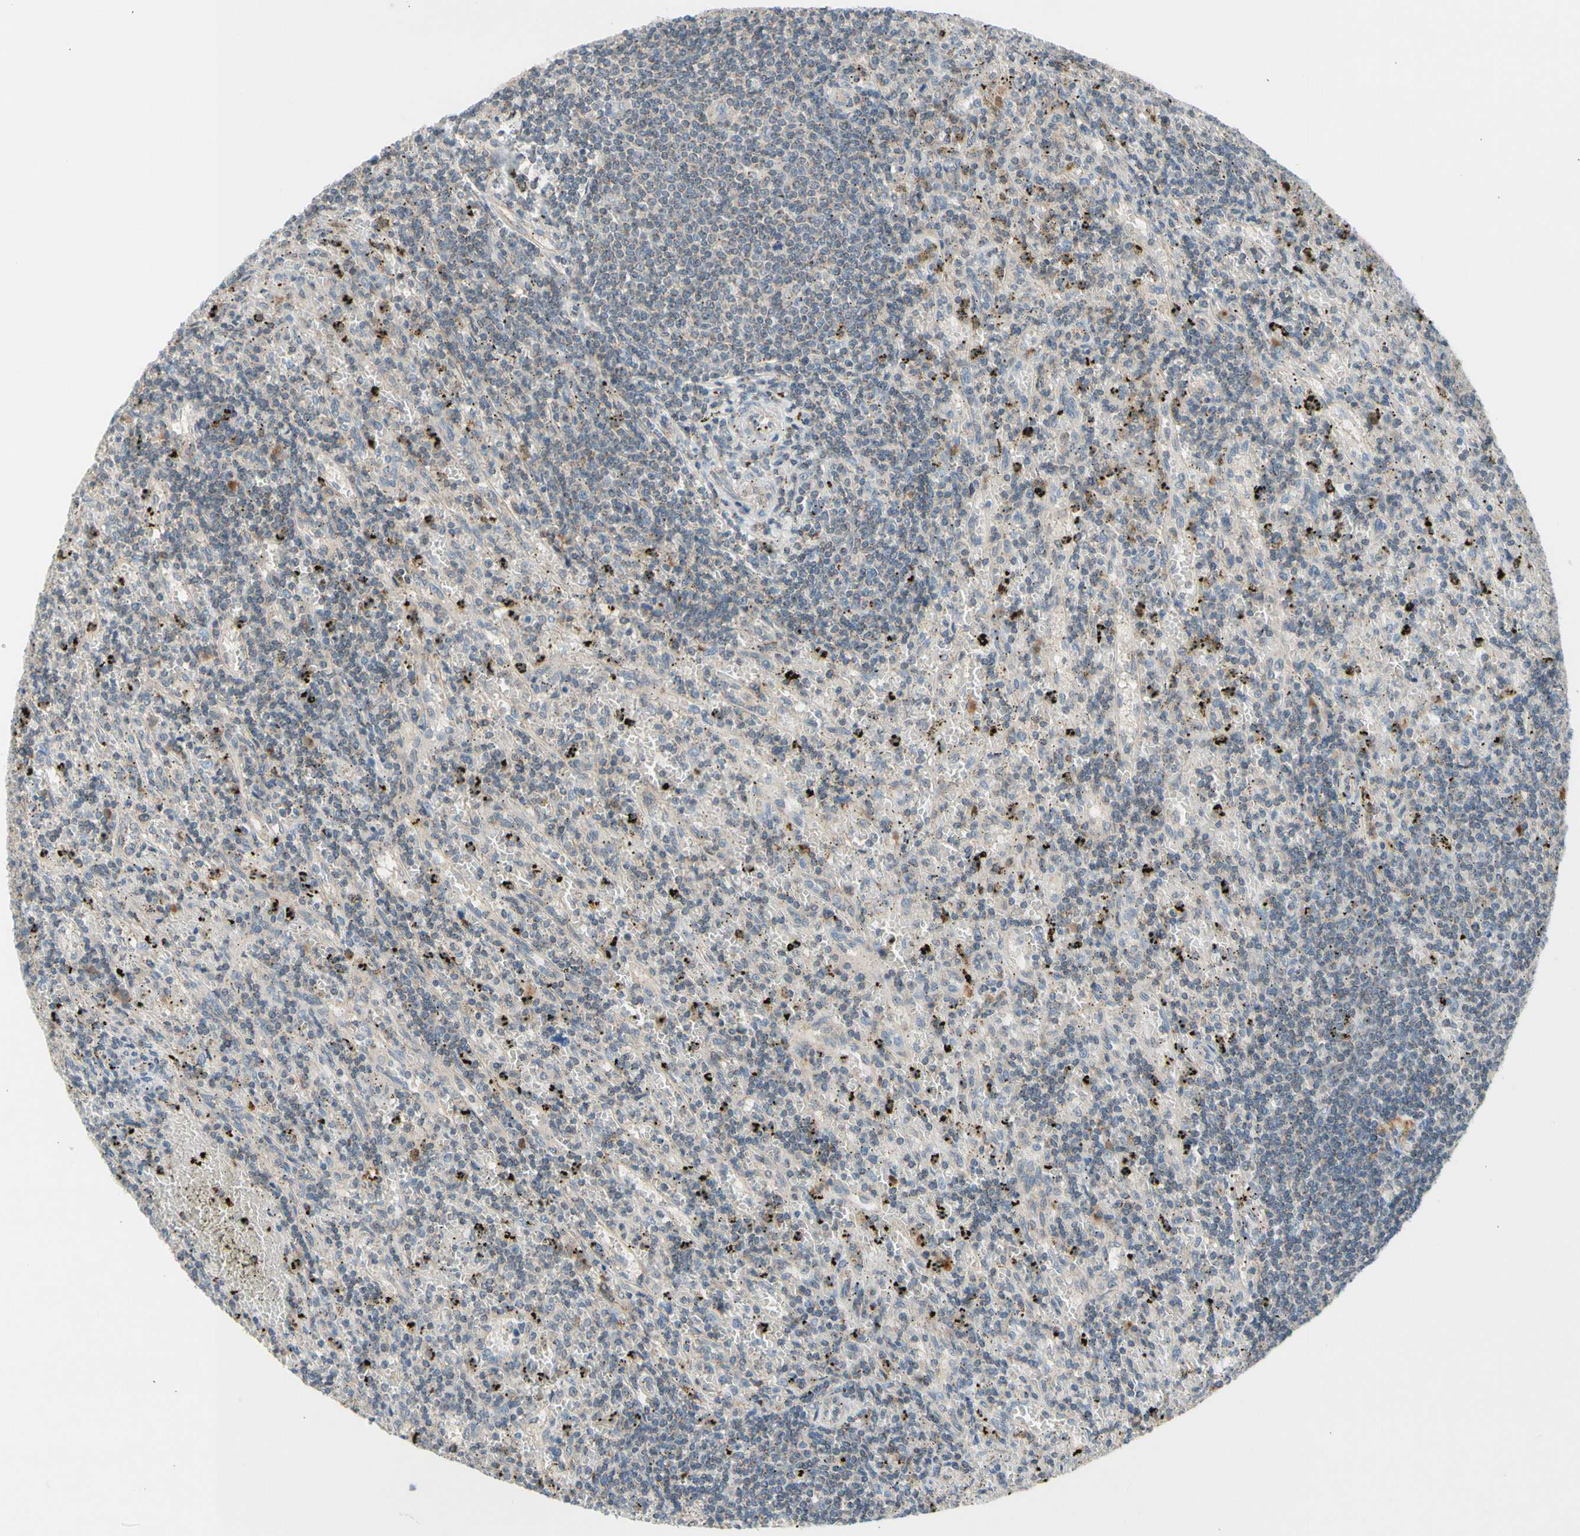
{"staining": {"intensity": "weak", "quantity": "<25%", "location": "cytoplasmic/membranous"}, "tissue": "lymphoma", "cell_type": "Tumor cells", "image_type": "cancer", "snomed": [{"axis": "morphology", "description": "Malignant lymphoma, non-Hodgkin's type, Low grade"}, {"axis": "topography", "description": "Spleen"}], "caption": "Immunohistochemical staining of human malignant lymphoma, non-Hodgkin's type (low-grade) displays no significant staining in tumor cells.", "gene": "GALNT5", "patient": {"sex": "male", "age": 76}}